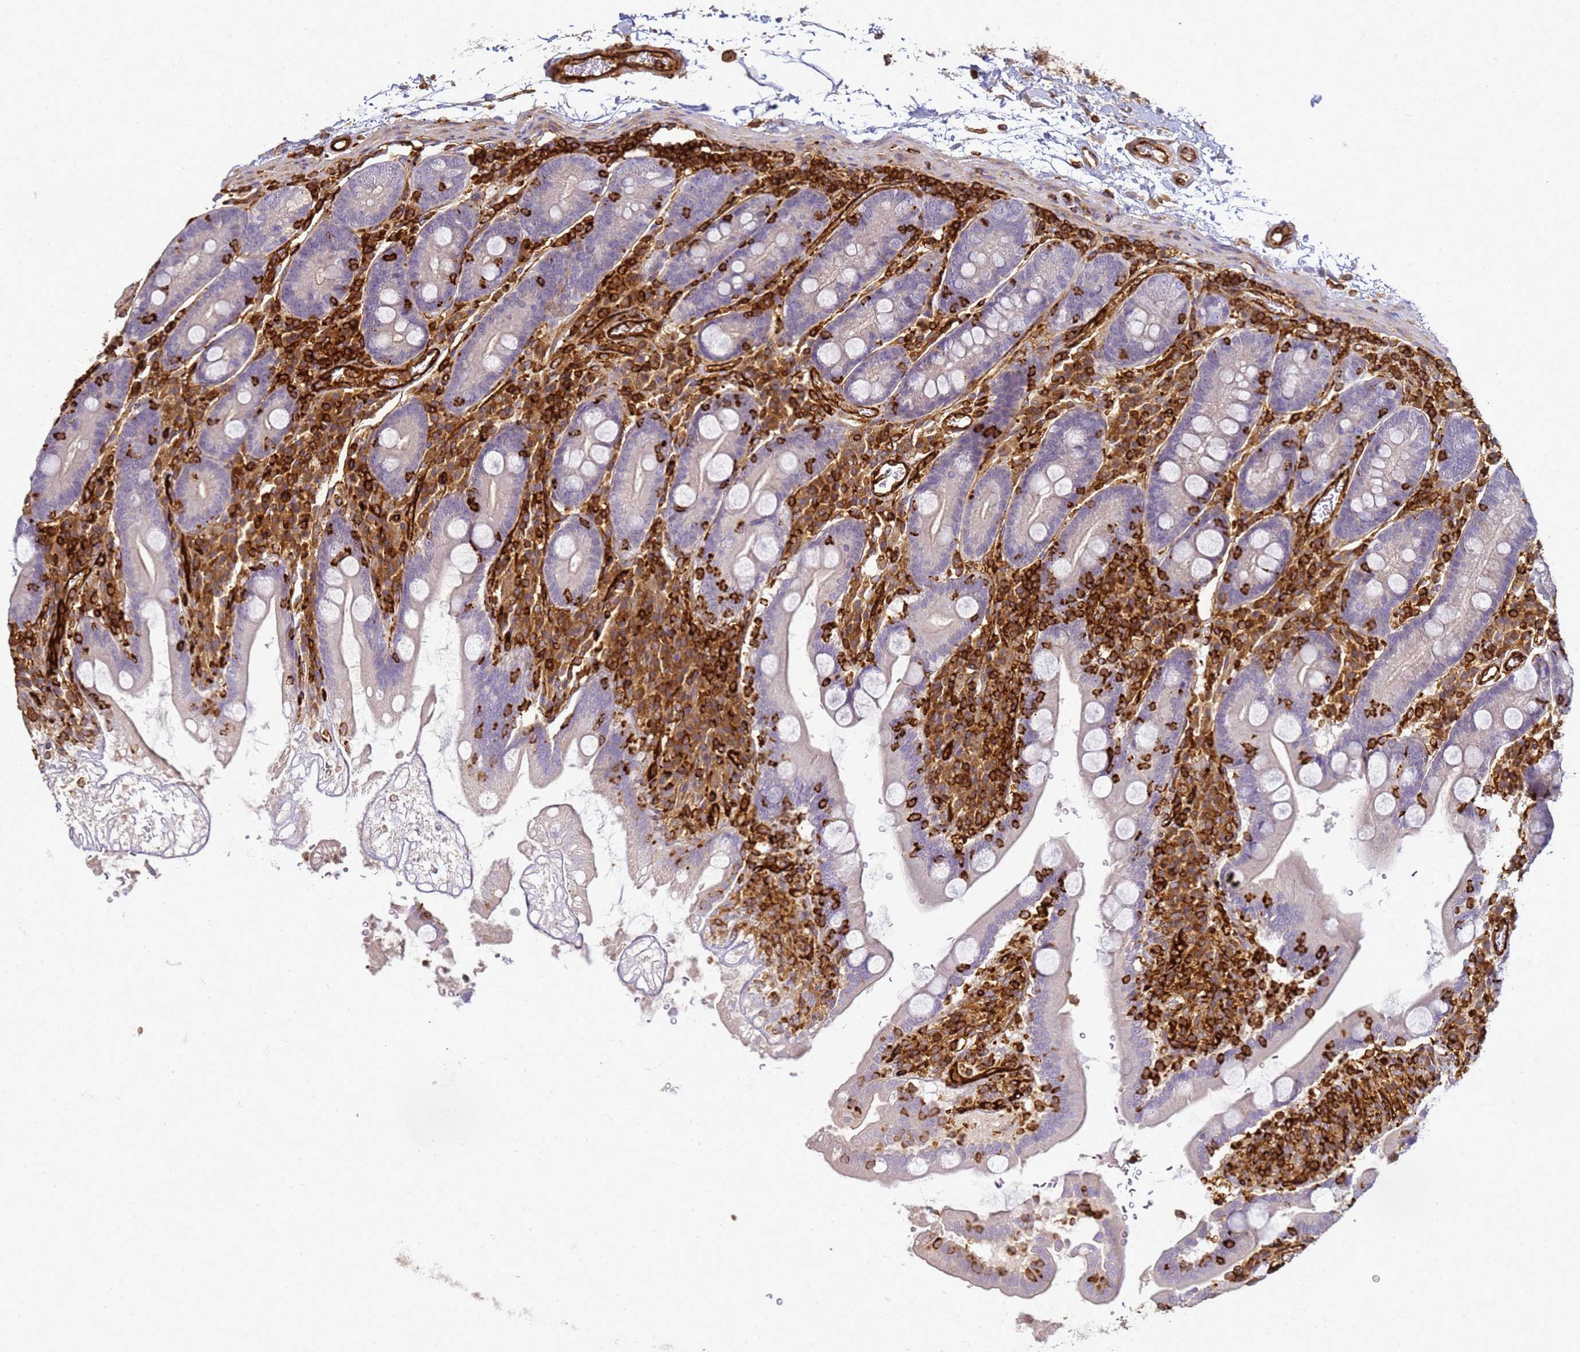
{"staining": {"intensity": "negative", "quantity": "none", "location": "none"}, "tissue": "duodenum", "cell_type": "Glandular cells", "image_type": "normal", "snomed": [{"axis": "morphology", "description": "Normal tissue, NOS"}, {"axis": "topography", "description": "Duodenum"}], "caption": "Glandular cells are negative for protein expression in normal human duodenum. (DAB (3,3'-diaminobenzidine) immunohistochemistry, high magnification).", "gene": "ZBTB8OS", "patient": {"sex": "male", "age": 35}}